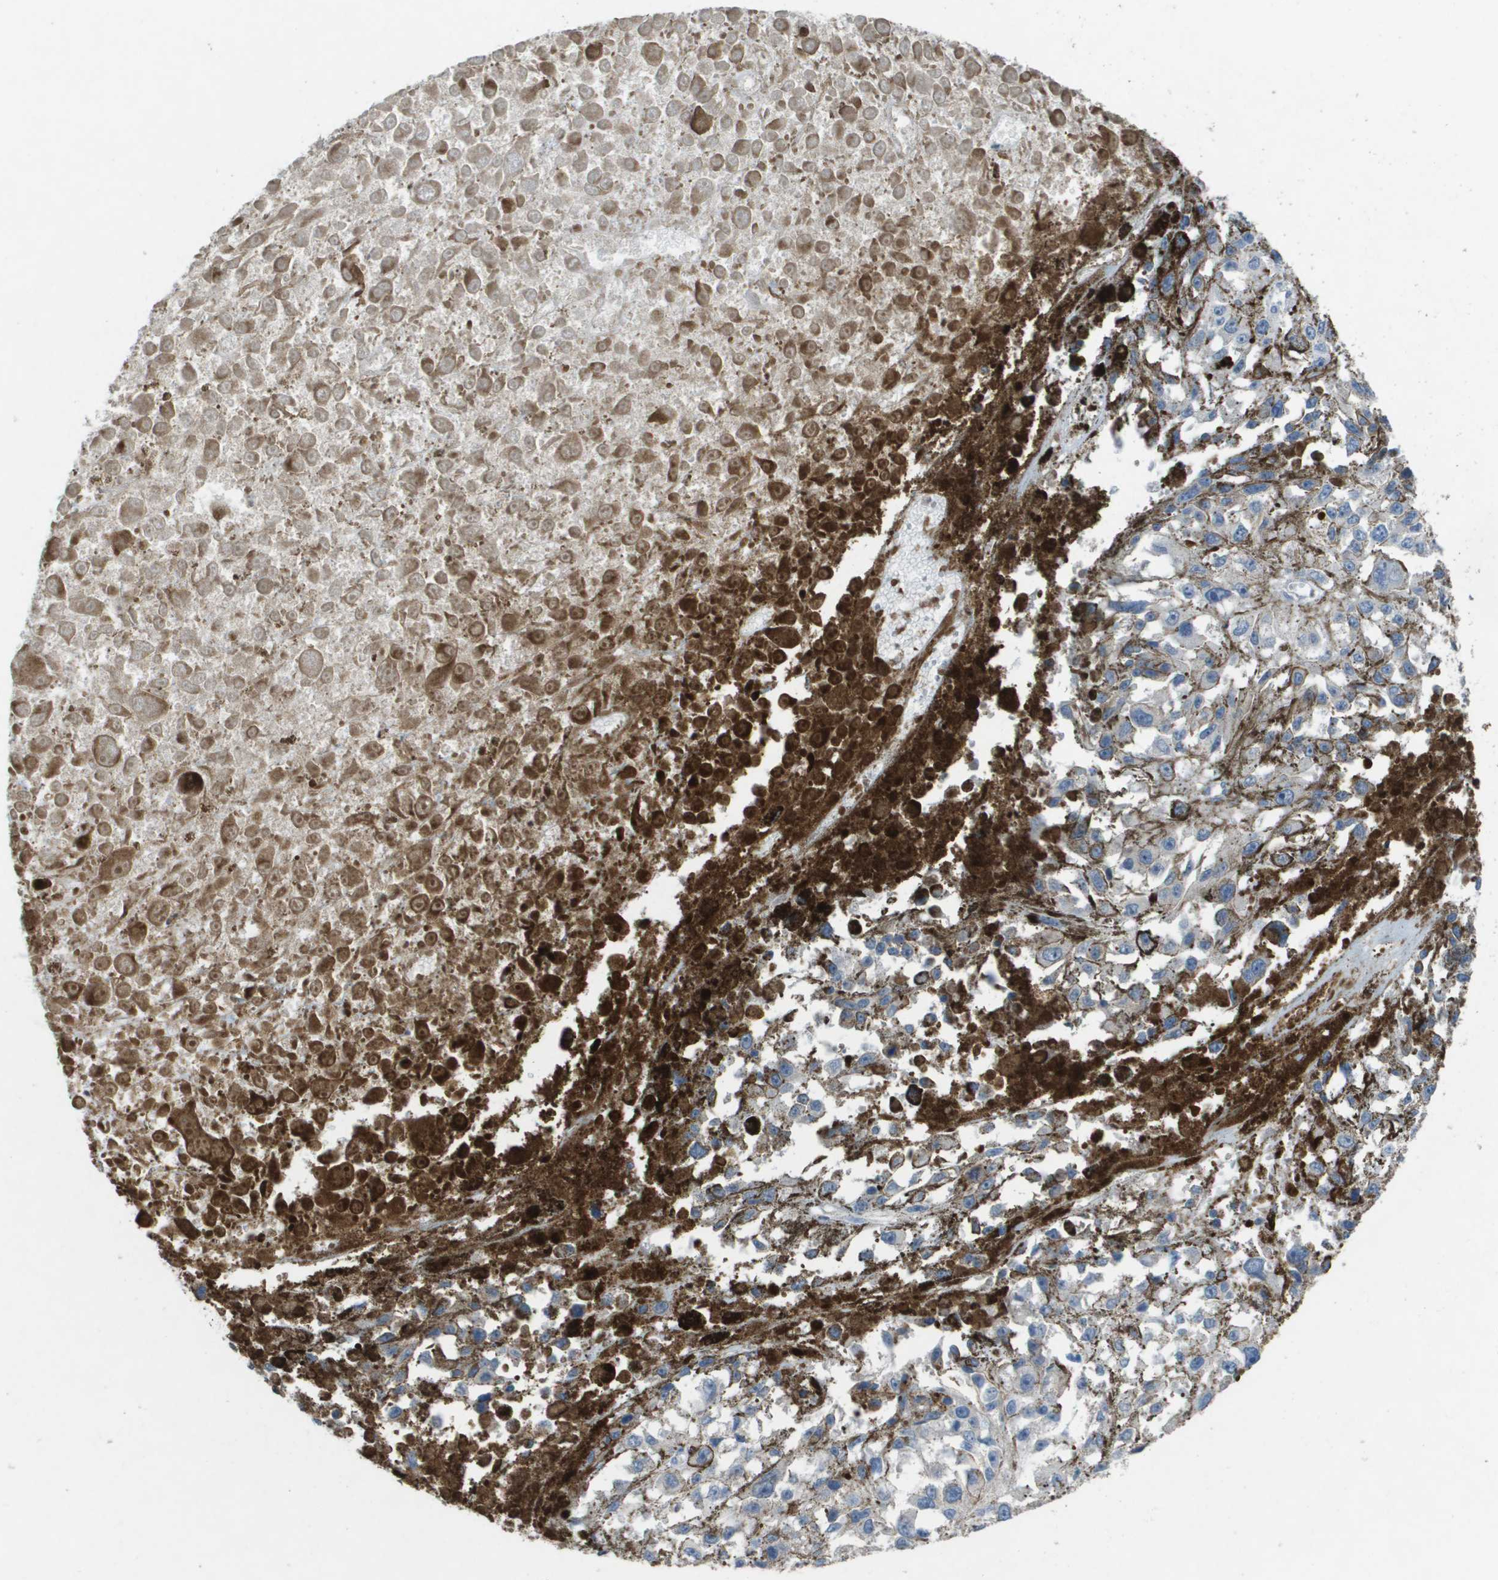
{"staining": {"intensity": "negative", "quantity": "none", "location": "none"}, "tissue": "melanoma", "cell_type": "Tumor cells", "image_type": "cancer", "snomed": [{"axis": "morphology", "description": "Malignant melanoma, Metastatic site"}, {"axis": "topography", "description": "Lymph node"}], "caption": "This is a histopathology image of IHC staining of malignant melanoma (metastatic site), which shows no staining in tumor cells.", "gene": "CLCA4", "patient": {"sex": "male", "age": 59}}